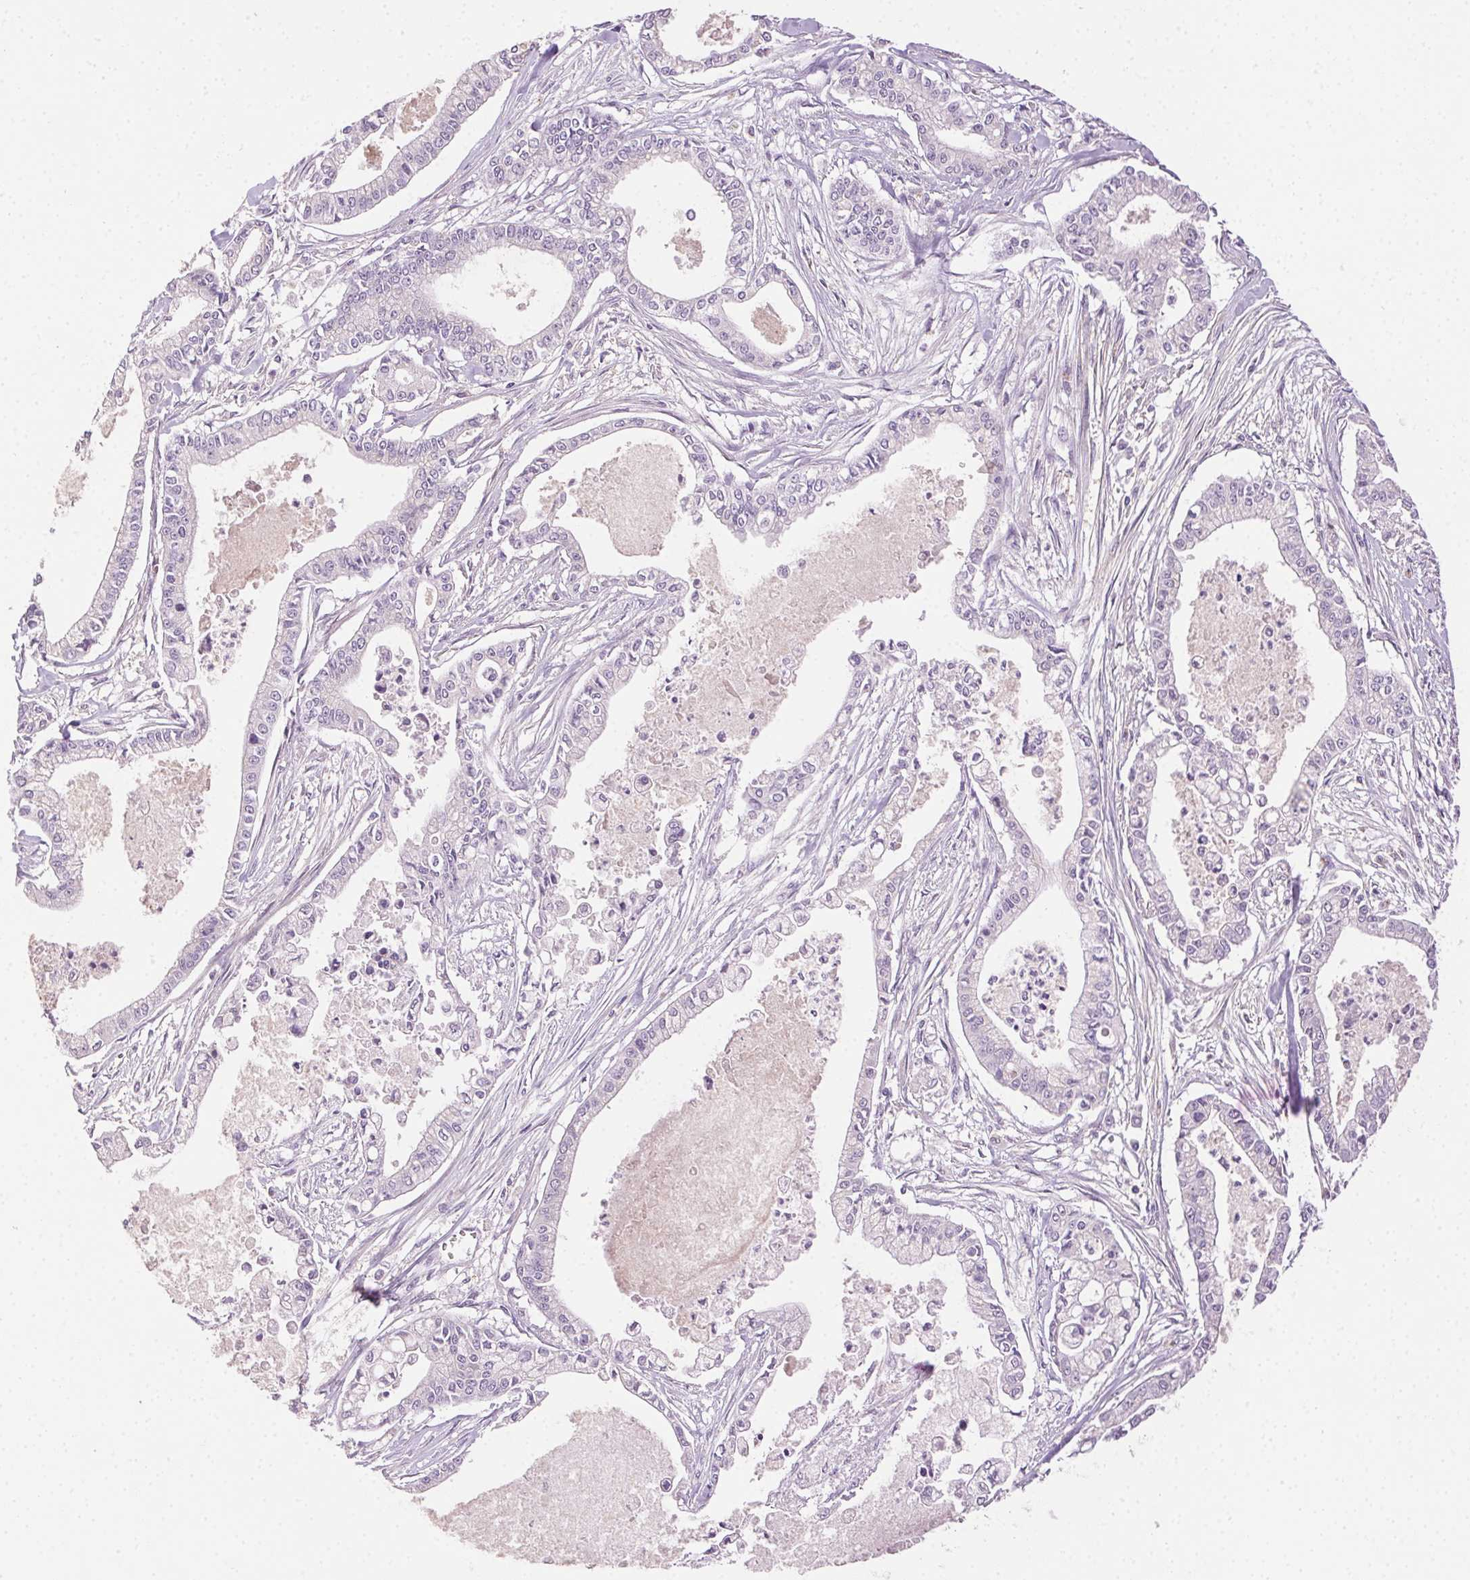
{"staining": {"intensity": "negative", "quantity": "none", "location": "none"}, "tissue": "pancreatic cancer", "cell_type": "Tumor cells", "image_type": "cancer", "snomed": [{"axis": "morphology", "description": "Adenocarcinoma, NOS"}, {"axis": "topography", "description": "Pancreas"}], "caption": "IHC of human adenocarcinoma (pancreatic) displays no positivity in tumor cells. (DAB immunohistochemistry (IHC) visualized using brightfield microscopy, high magnification).", "gene": "AKAP5", "patient": {"sex": "female", "age": 65}}